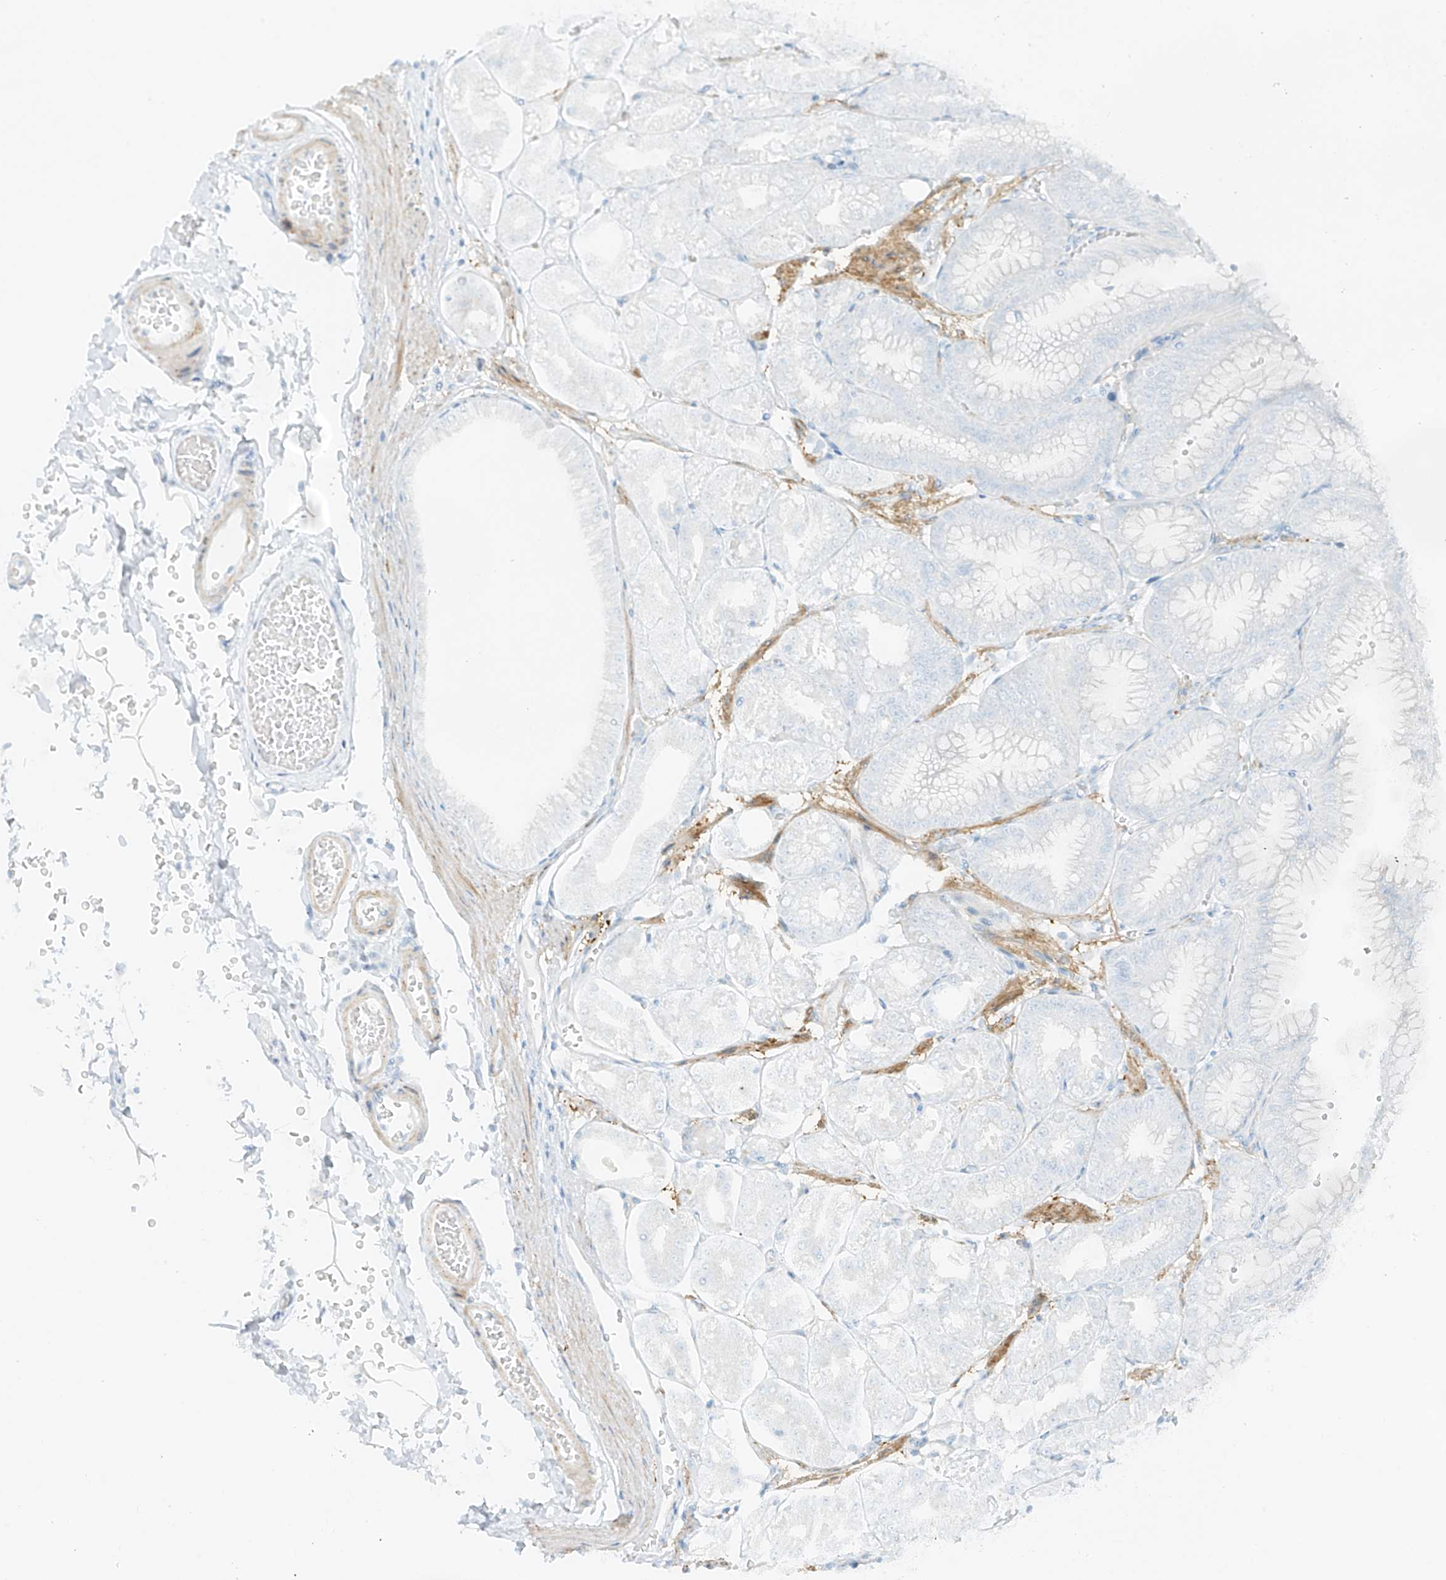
{"staining": {"intensity": "negative", "quantity": "none", "location": "none"}, "tissue": "stomach", "cell_type": "Glandular cells", "image_type": "normal", "snomed": [{"axis": "morphology", "description": "Normal tissue, NOS"}, {"axis": "topography", "description": "Stomach, lower"}], "caption": "High power microscopy micrograph of an immunohistochemistry image of unremarkable stomach, revealing no significant positivity in glandular cells.", "gene": "SMCP", "patient": {"sex": "male", "age": 71}}